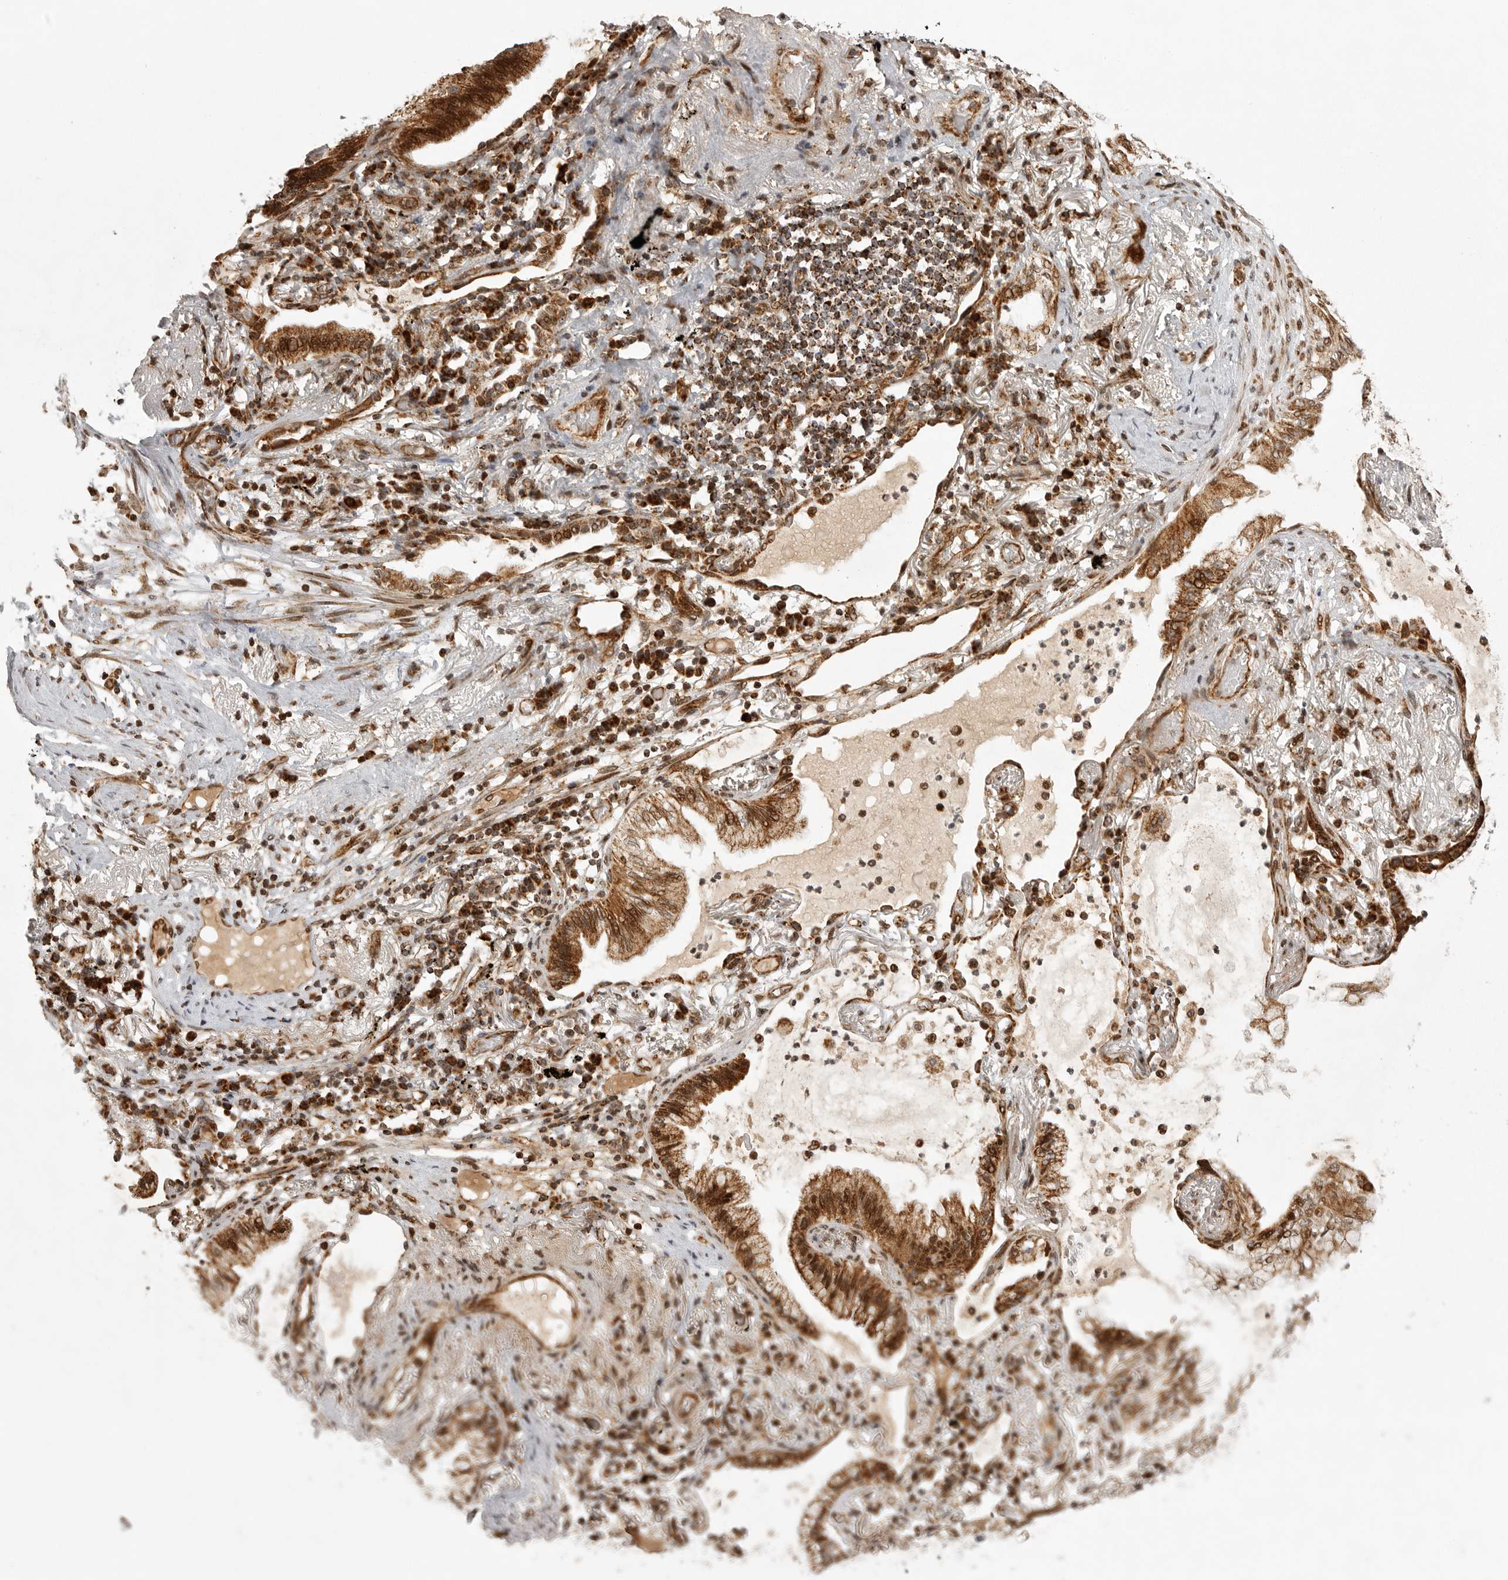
{"staining": {"intensity": "strong", "quantity": ">75%", "location": "cytoplasmic/membranous,nuclear"}, "tissue": "lung cancer", "cell_type": "Tumor cells", "image_type": "cancer", "snomed": [{"axis": "morphology", "description": "Adenocarcinoma, NOS"}, {"axis": "topography", "description": "Lung"}], "caption": "Immunohistochemistry of human lung cancer (adenocarcinoma) shows high levels of strong cytoplasmic/membranous and nuclear positivity in about >75% of tumor cells. (brown staining indicates protein expression, while blue staining denotes nuclei).", "gene": "NARS2", "patient": {"sex": "female", "age": 70}}